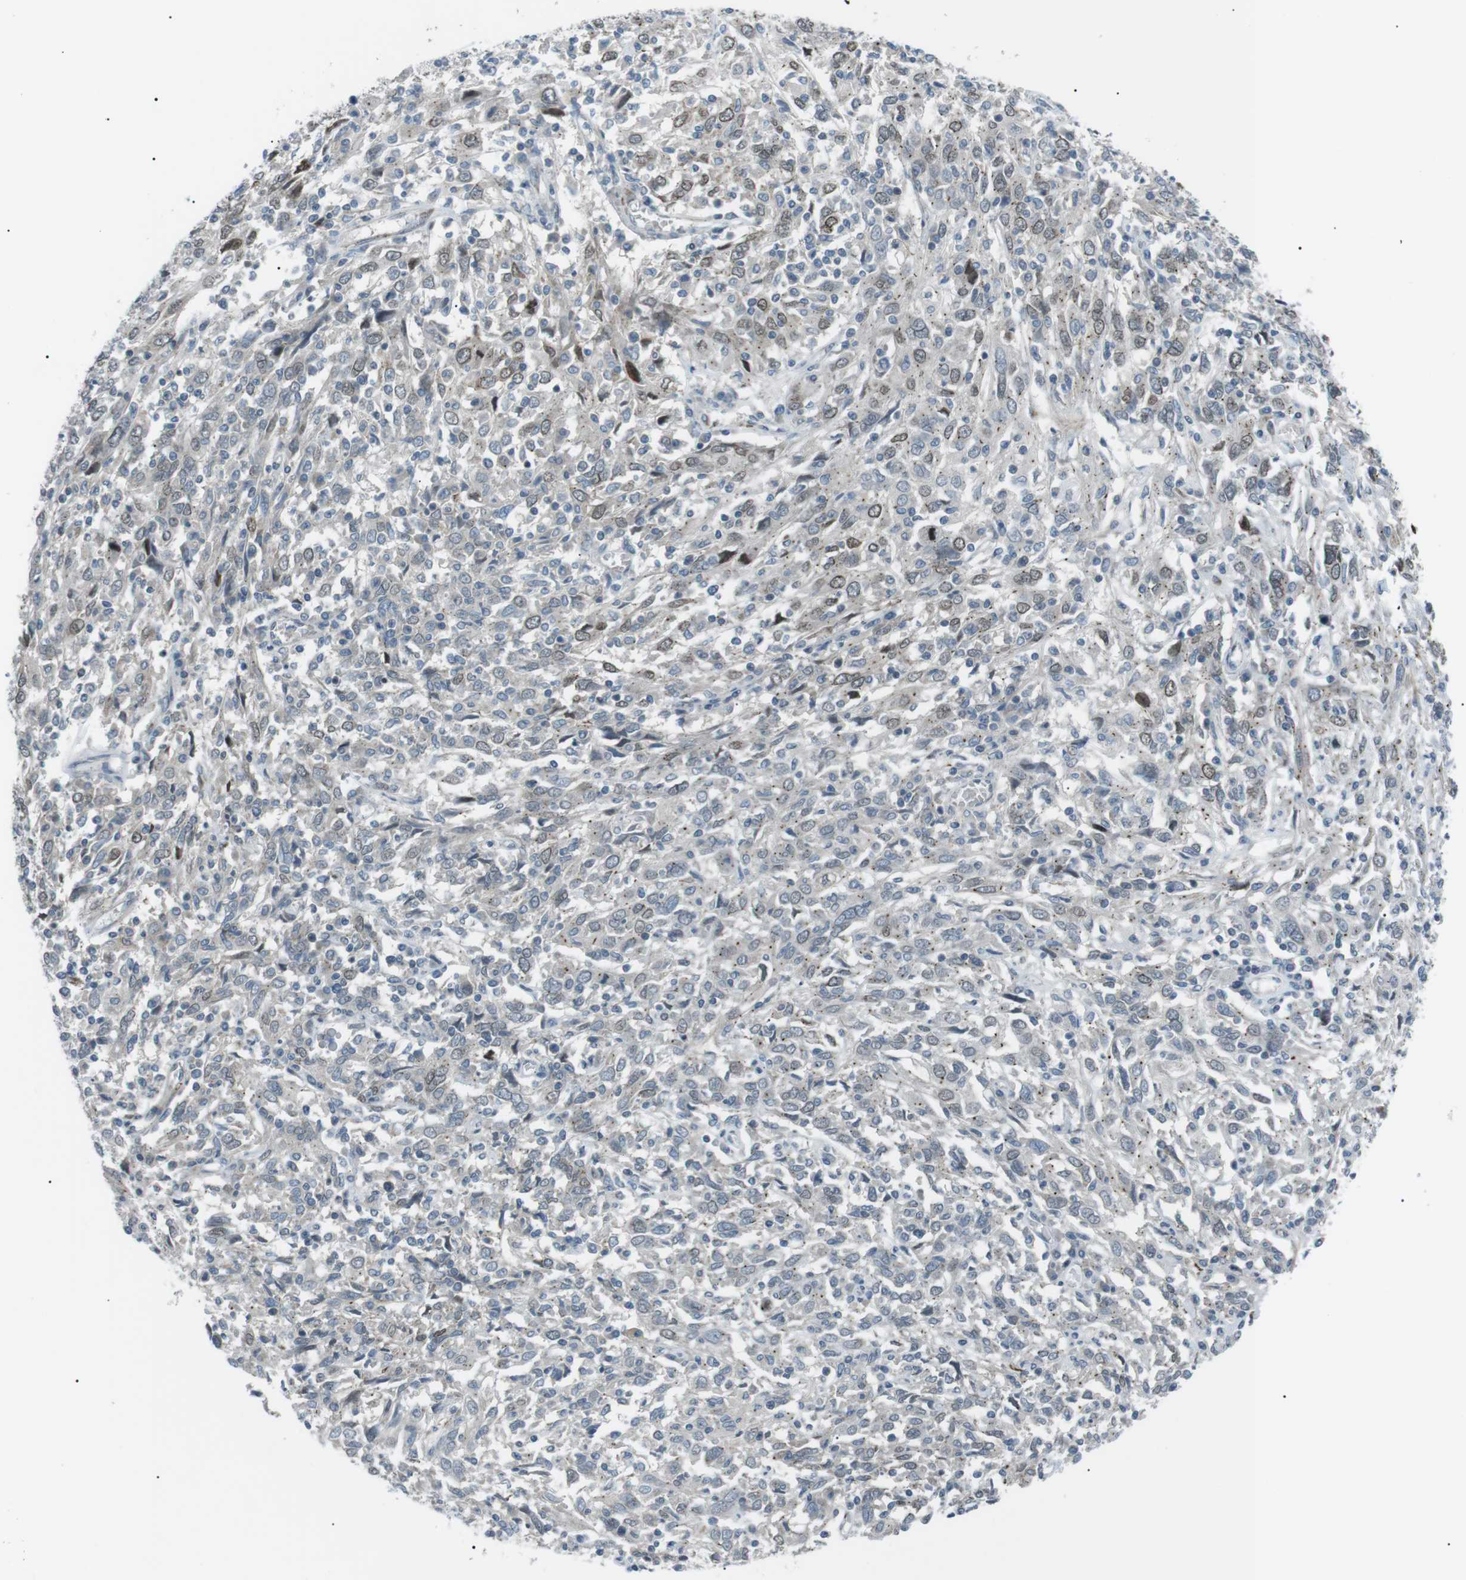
{"staining": {"intensity": "moderate", "quantity": "25%-75%", "location": "cytoplasmic/membranous"}, "tissue": "cervical cancer", "cell_type": "Tumor cells", "image_type": "cancer", "snomed": [{"axis": "morphology", "description": "Squamous cell carcinoma, NOS"}, {"axis": "topography", "description": "Cervix"}], "caption": "Immunohistochemistry (IHC) (DAB) staining of cervical cancer (squamous cell carcinoma) shows moderate cytoplasmic/membranous protein expression in about 25%-75% of tumor cells.", "gene": "ARID5B", "patient": {"sex": "female", "age": 46}}